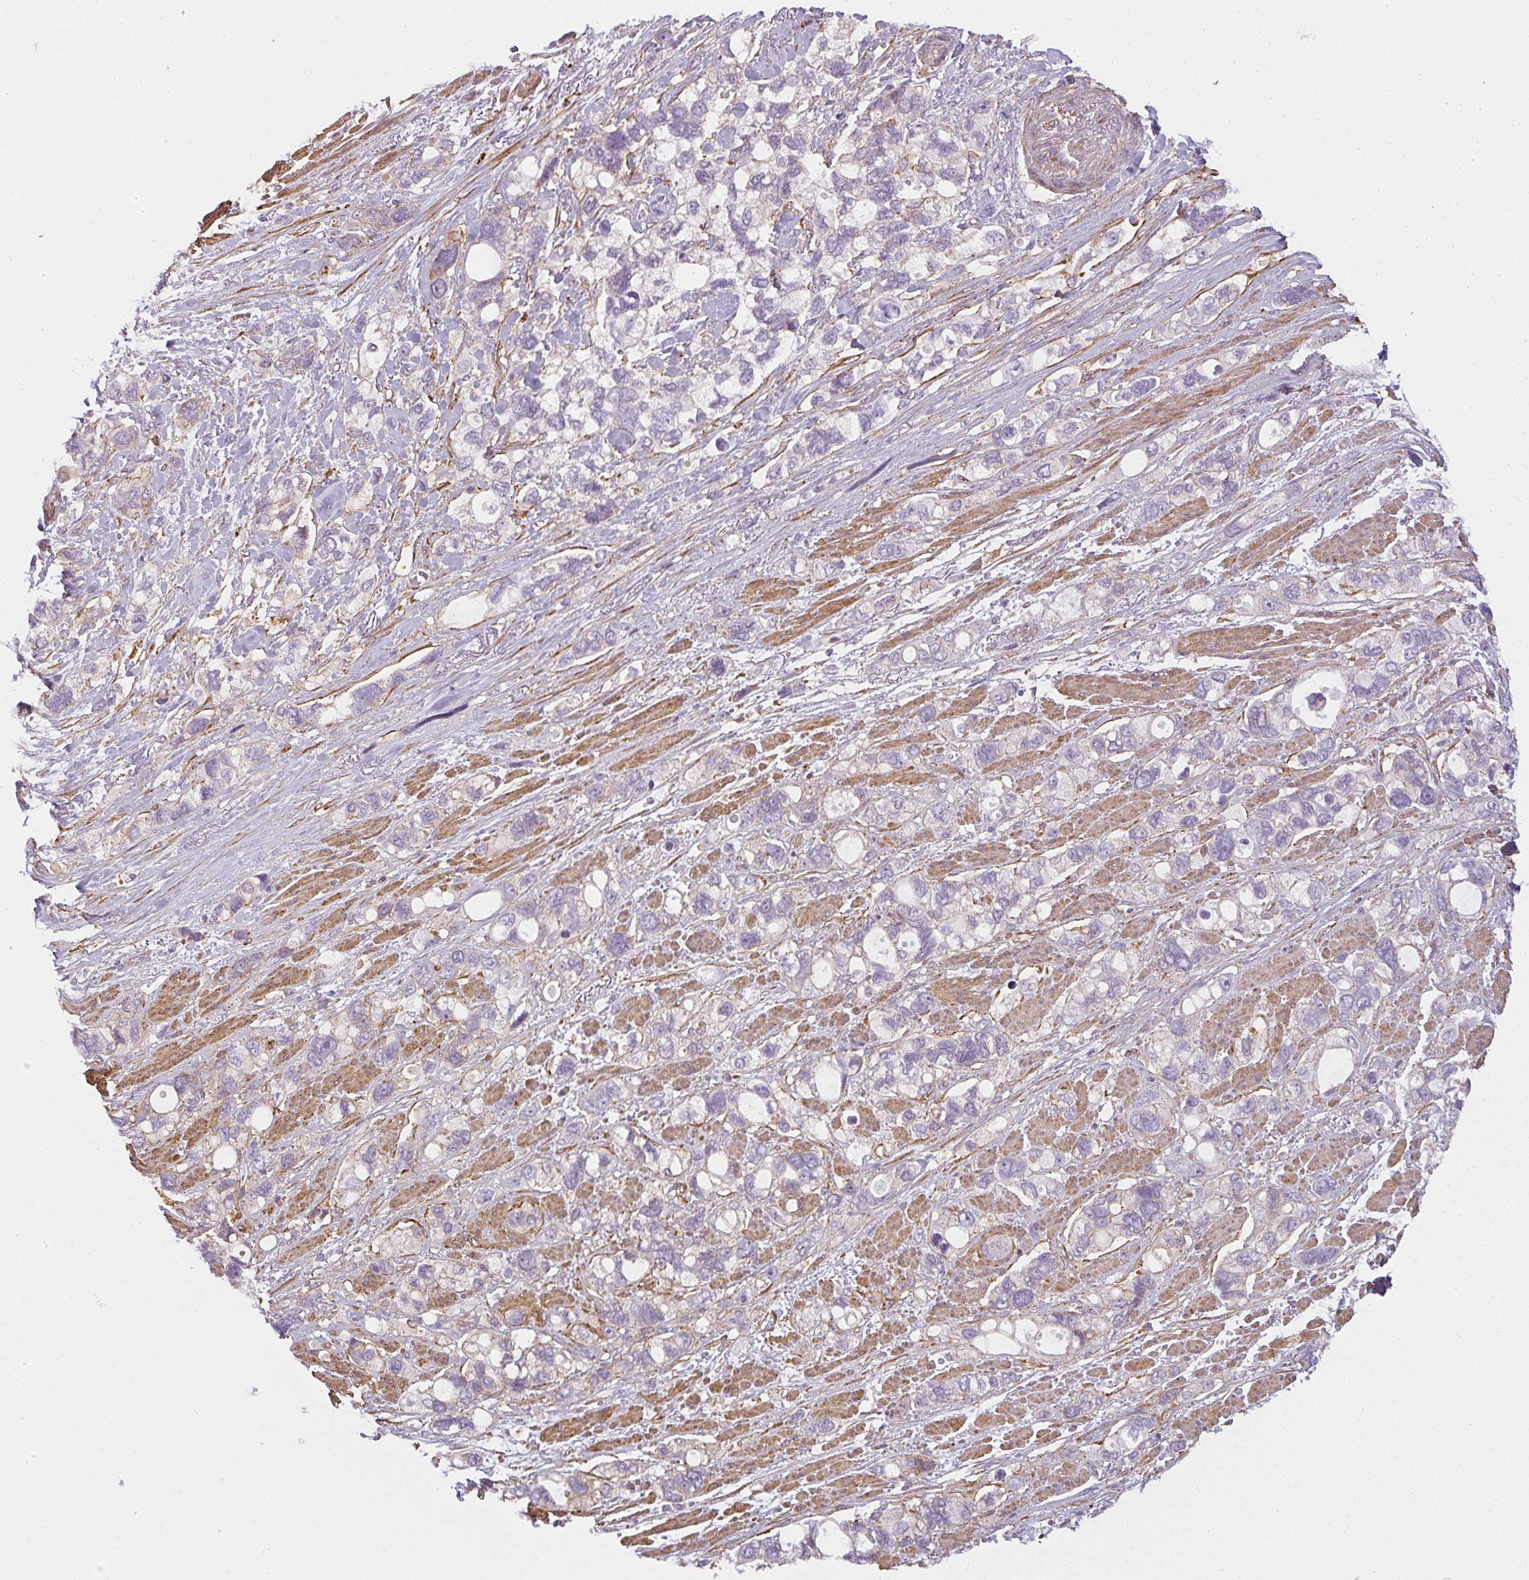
{"staining": {"intensity": "negative", "quantity": "none", "location": "none"}, "tissue": "stomach cancer", "cell_type": "Tumor cells", "image_type": "cancer", "snomed": [{"axis": "morphology", "description": "Adenocarcinoma, NOS"}, {"axis": "topography", "description": "Stomach, upper"}], "caption": "The IHC image has no significant expression in tumor cells of stomach cancer tissue.", "gene": "SULF1", "patient": {"sex": "female", "age": 81}}